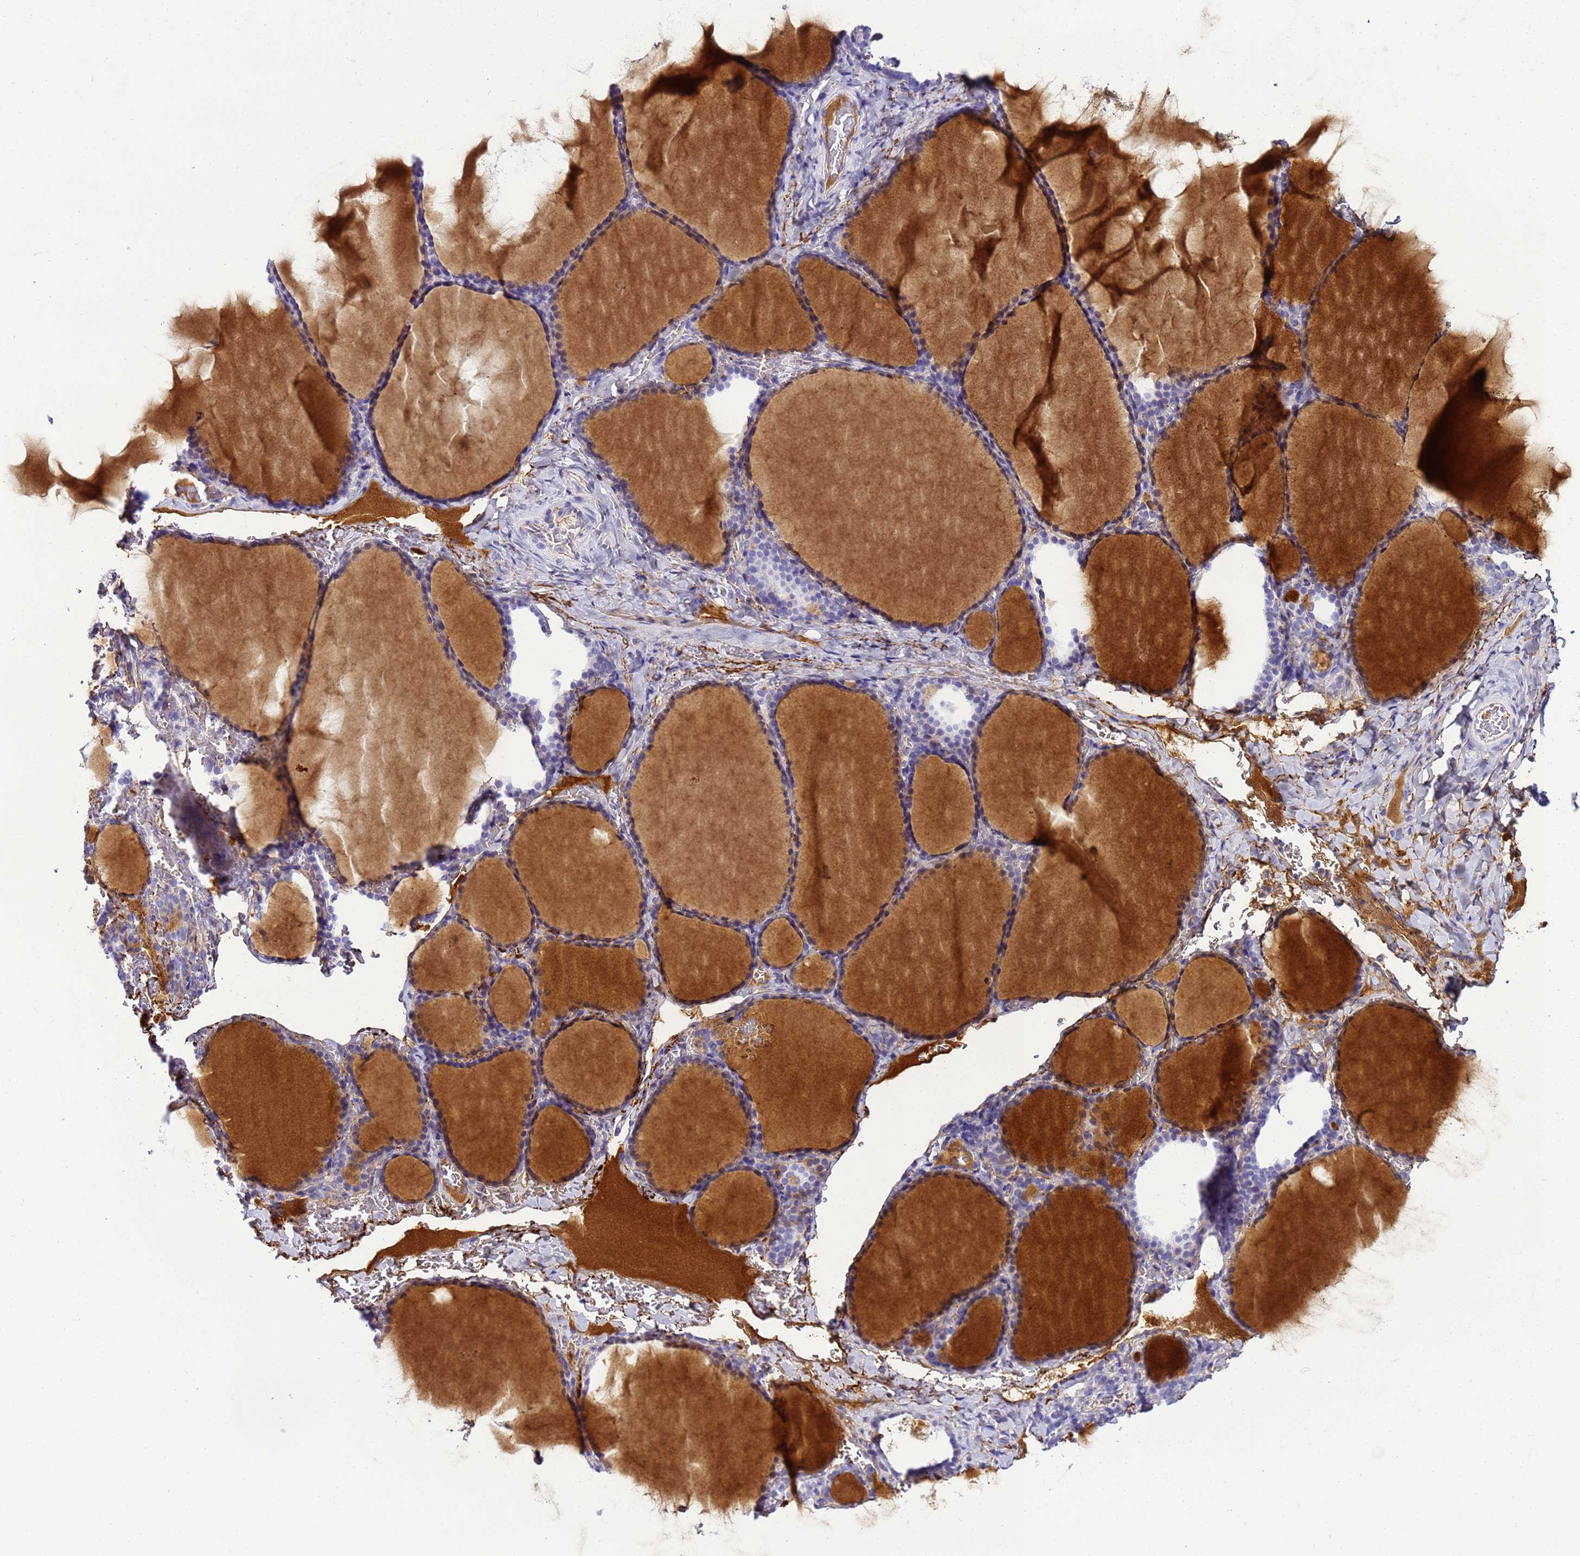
{"staining": {"intensity": "negative", "quantity": "none", "location": "none"}, "tissue": "thyroid gland", "cell_type": "Glandular cells", "image_type": "normal", "snomed": [{"axis": "morphology", "description": "Normal tissue, NOS"}, {"axis": "topography", "description": "Thyroid gland"}], "caption": "A high-resolution histopathology image shows immunohistochemistry staining of normal thyroid gland, which demonstrates no significant staining in glandular cells. The staining was performed using DAB (3,3'-diaminobenzidine) to visualize the protein expression in brown, while the nuclei were stained in blue with hematoxylin (Magnification: 20x).", "gene": "CFHR1", "patient": {"sex": "female", "age": 39}}